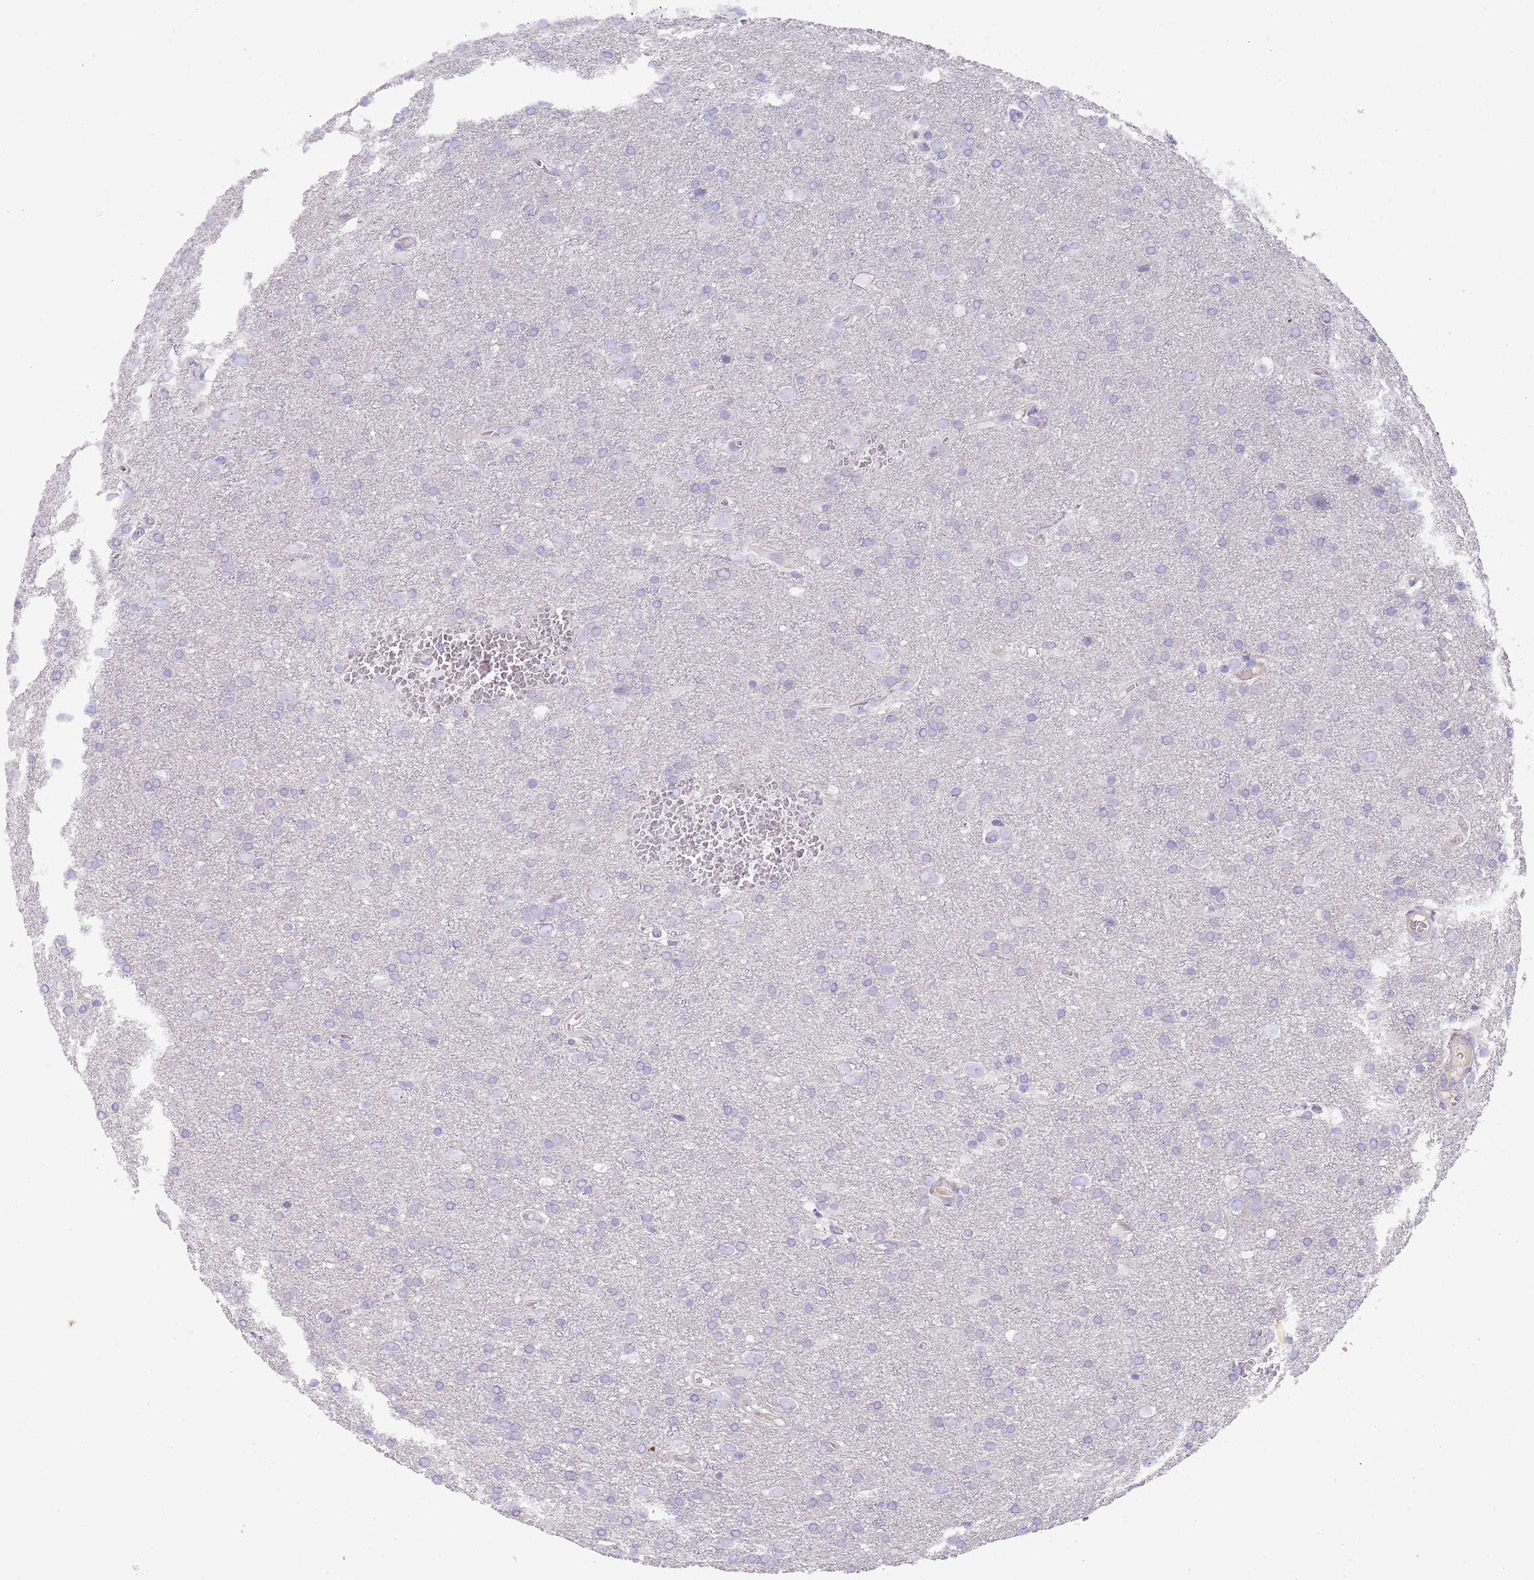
{"staining": {"intensity": "negative", "quantity": "none", "location": "none"}, "tissue": "glioma", "cell_type": "Tumor cells", "image_type": "cancer", "snomed": [{"axis": "morphology", "description": "Glioma, malignant, Low grade"}, {"axis": "topography", "description": "Brain"}], "caption": "An immunohistochemistry (IHC) photomicrograph of malignant glioma (low-grade) is shown. There is no staining in tumor cells of malignant glioma (low-grade).", "gene": "PRAC1", "patient": {"sex": "female", "age": 32}}